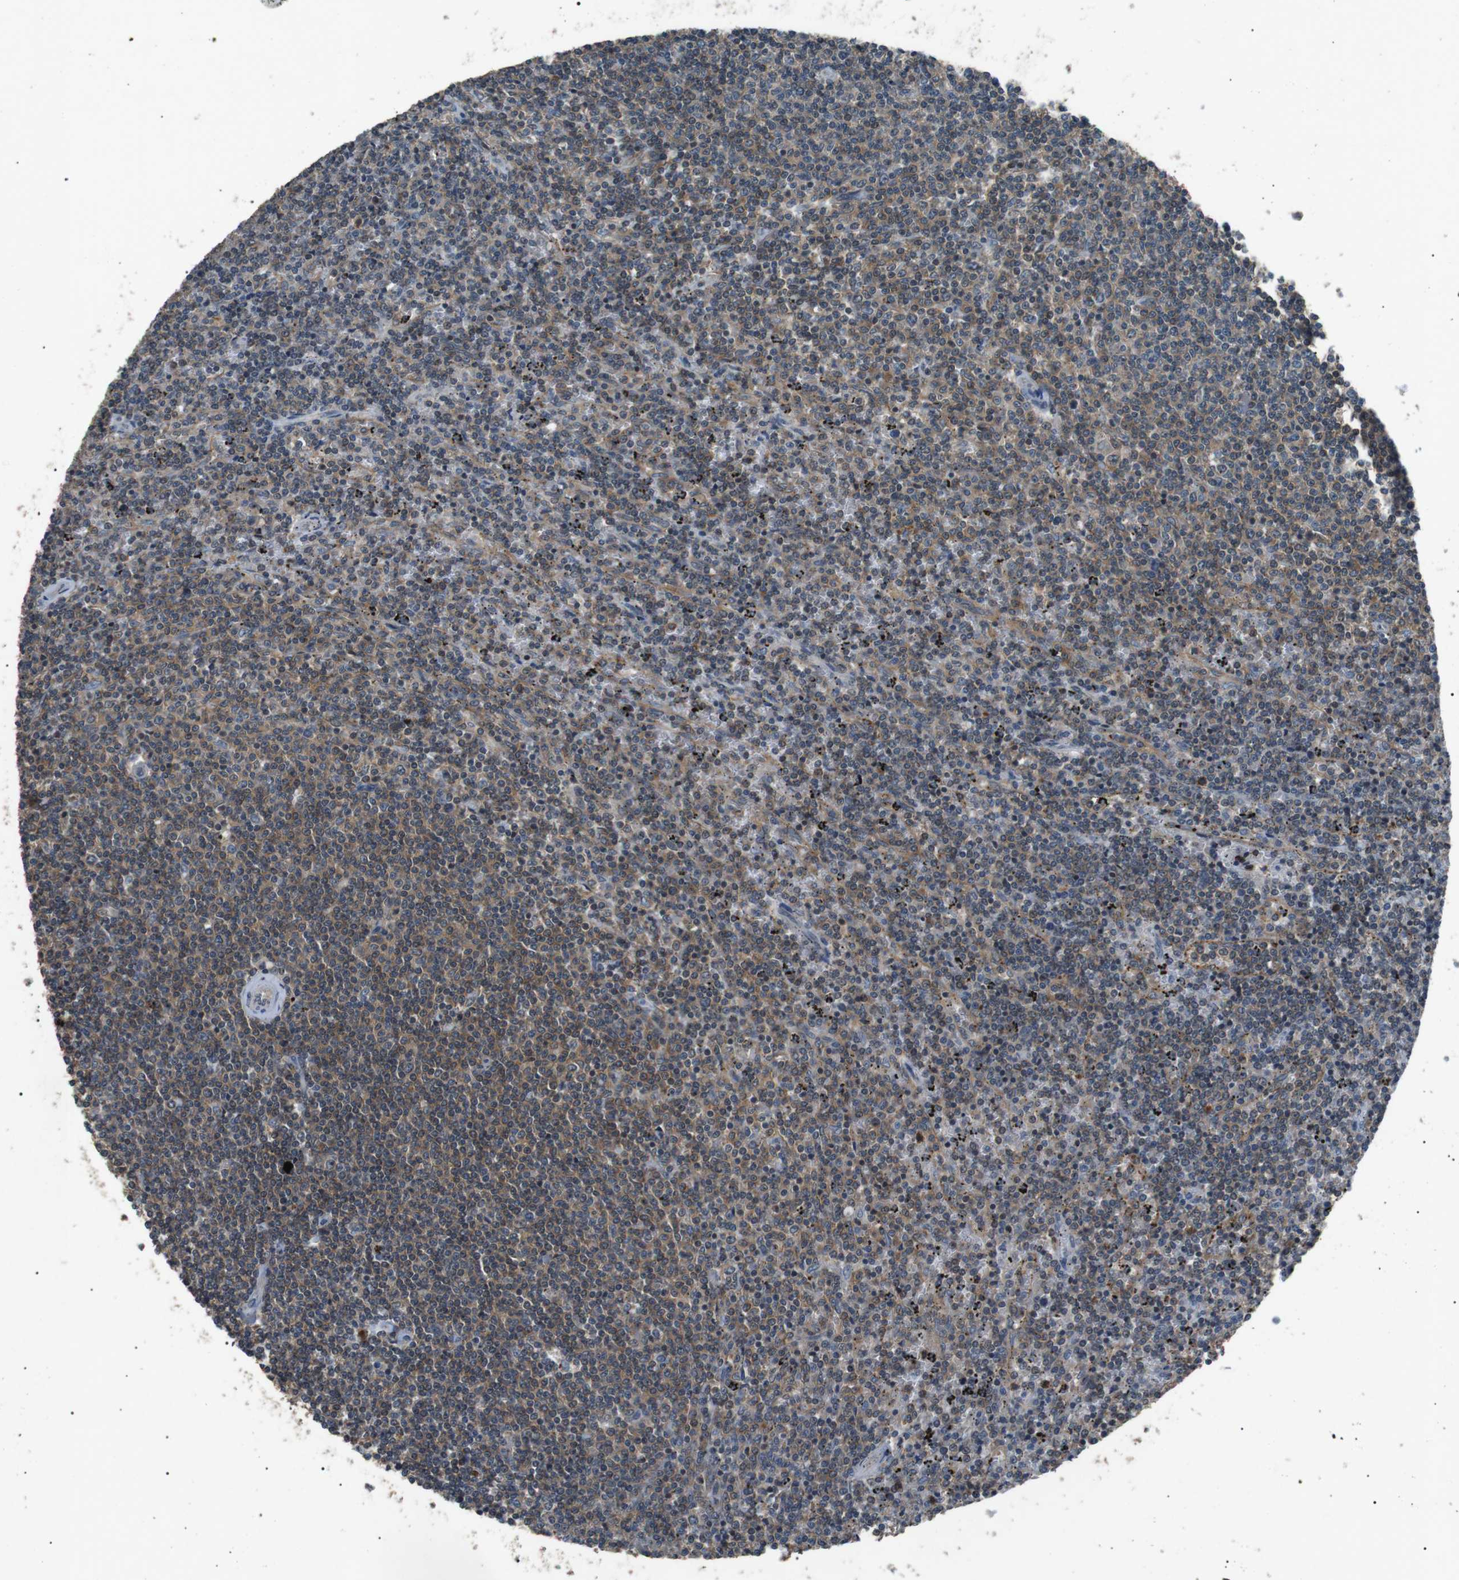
{"staining": {"intensity": "moderate", "quantity": ">75%", "location": "cytoplasmic/membranous"}, "tissue": "lymphoma", "cell_type": "Tumor cells", "image_type": "cancer", "snomed": [{"axis": "morphology", "description": "Malignant lymphoma, non-Hodgkin's type, Low grade"}, {"axis": "topography", "description": "Spleen"}], "caption": "Low-grade malignant lymphoma, non-Hodgkin's type was stained to show a protein in brown. There is medium levels of moderate cytoplasmic/membranous positivity in about >75% of tumor cells.", "gene": "NEK7", "patient": {"sex": "female", "age": 50}}